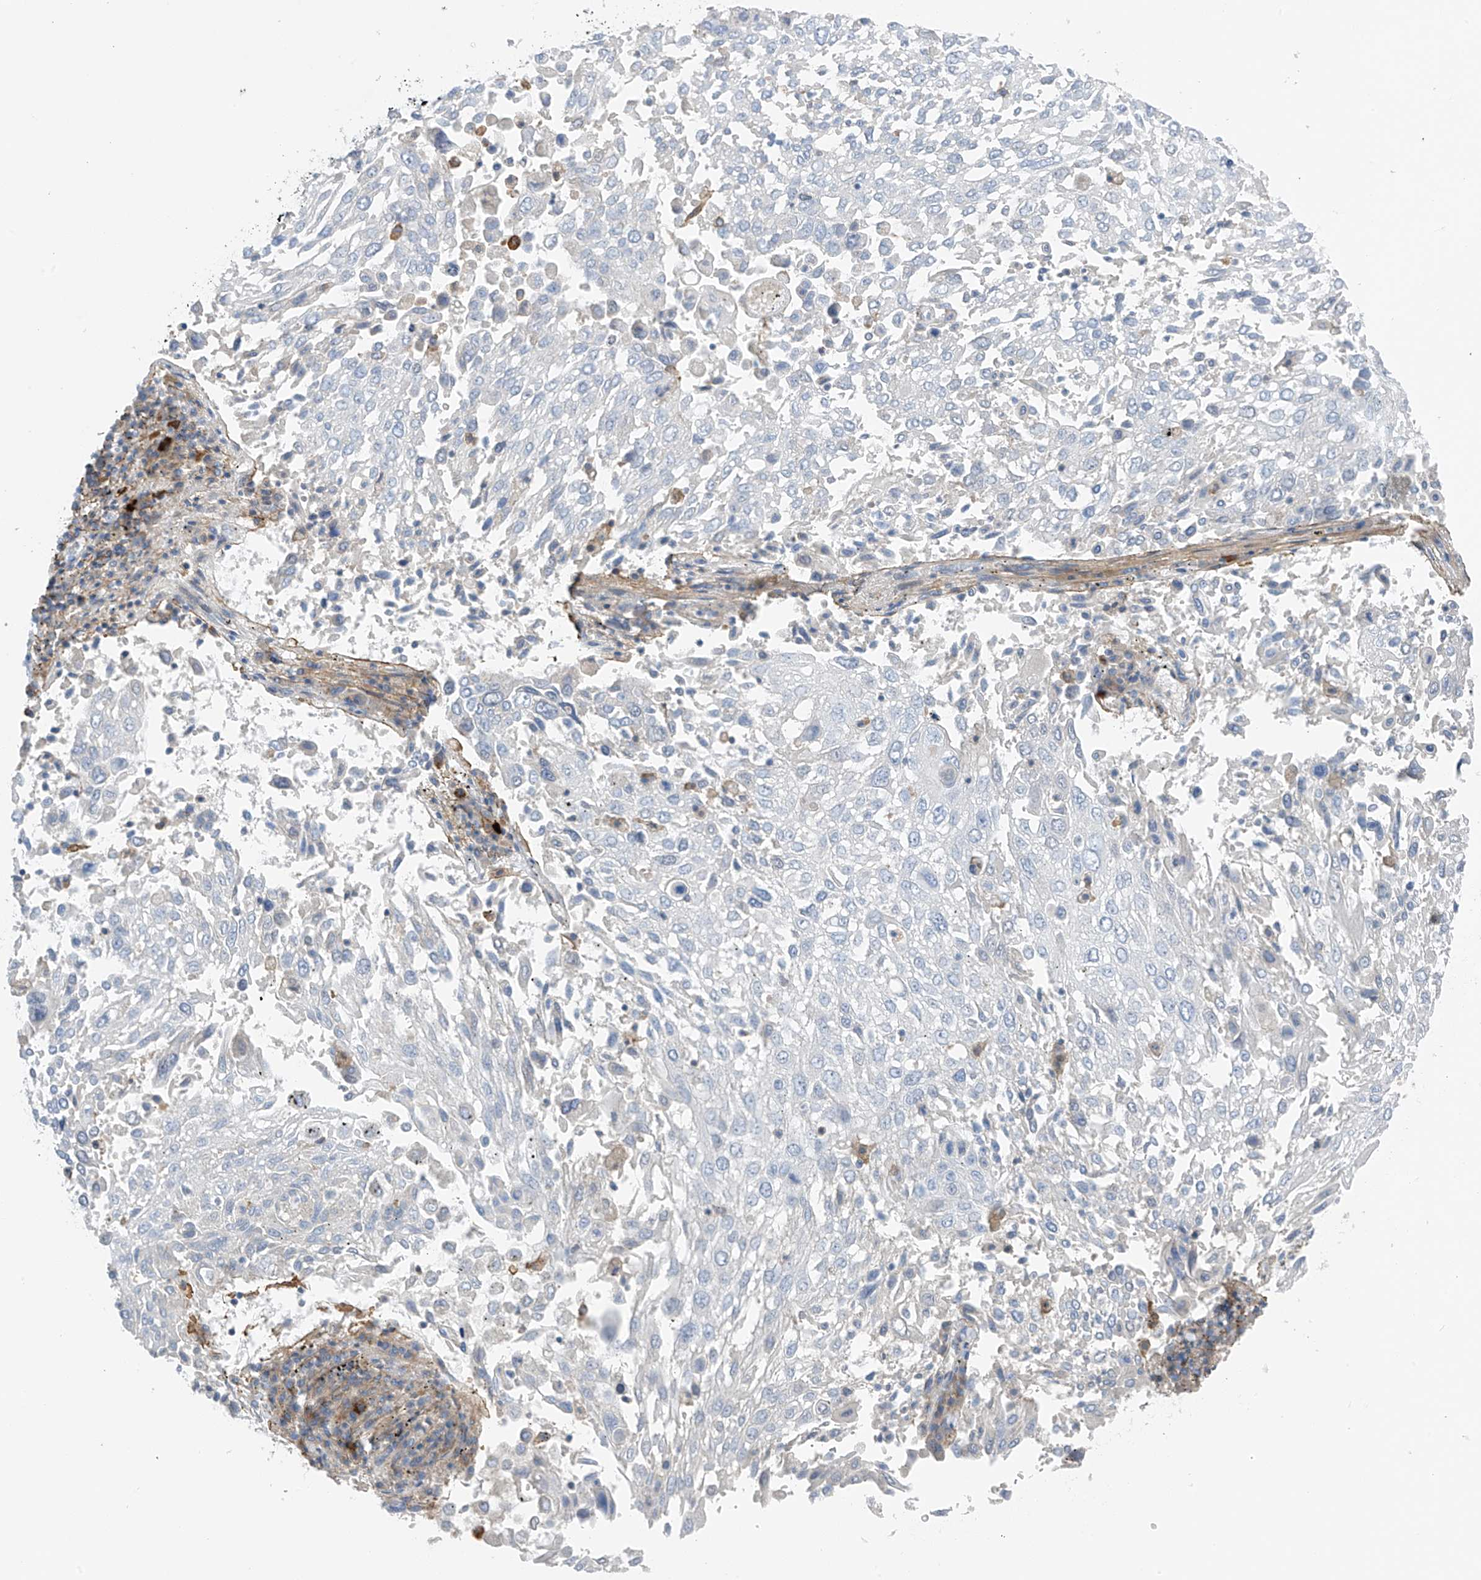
{"staining": {"intensity": "negative", "quantity": "none", "location": "none"}, "tissue": "lung cancer", "cell_type": "Tumor cells", "image_type": "cancer", "snomed": [{"axis": "morphology", "description": "Squamous cell carcinoma, NOS"}, {"axis": "topography", "description": "Lung"}], "caption": "Tumor cells are negative for brown protein staining in lung squamous cell carcinoma.", "gene": "NALCN", "patient": {"sex": "male", "age": 65}}